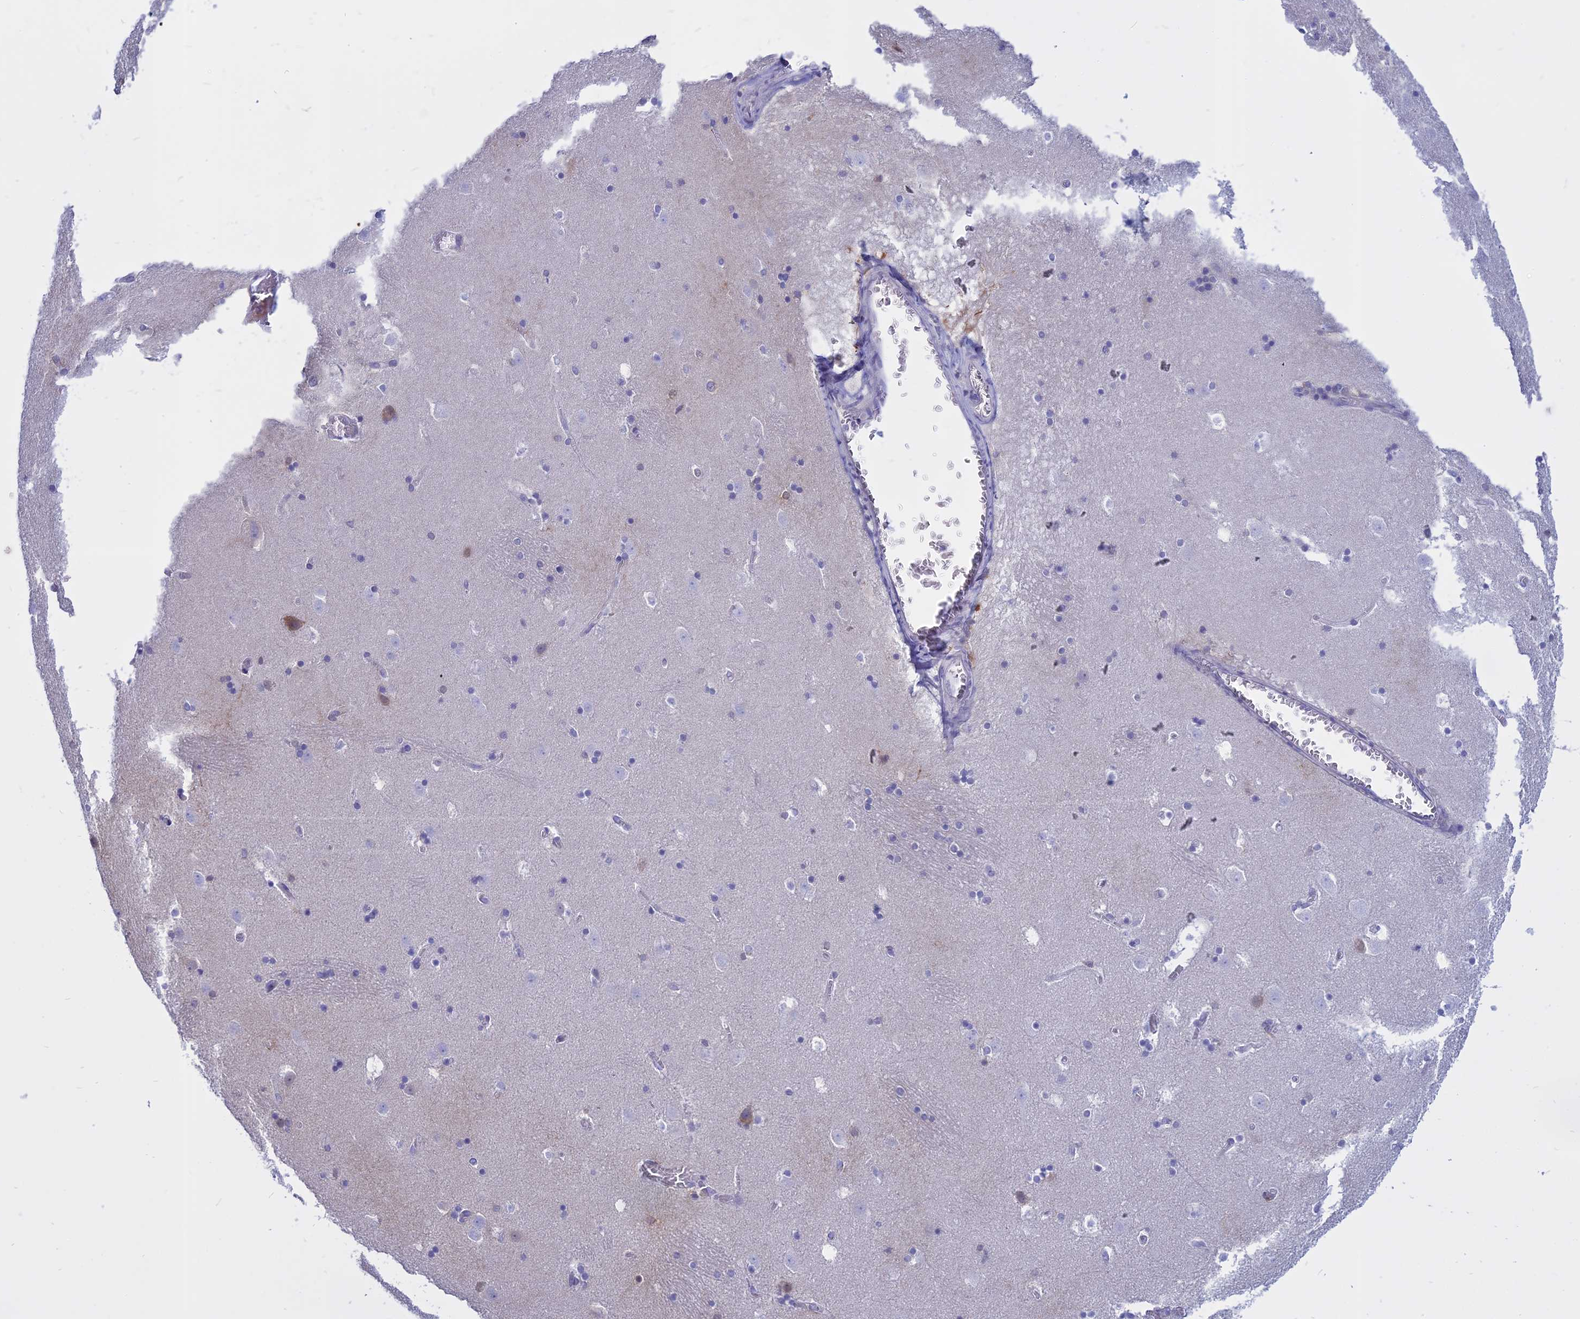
{"staining": {"intensity": "negative", "quantity": "none", "location": "none"}, "tissue": "caudate", "cell_type": "Glial cells", "image_type": "normal", "snomed": [{"axis": "morphology", "description": "Normal tissue, NOS"}, {"axis": "topography", "description": "Lateral ventricle wall"}], "caption": "Immunohistochemistry (IHC) of normal caudate shows no positivity in glial cells. (DAB (3,3'-diaminobenzidine) immunohistochemistry (IHC), high magnification).", "gene": "AHCYL1", "patient": {"sex": "male", "age": 45}}